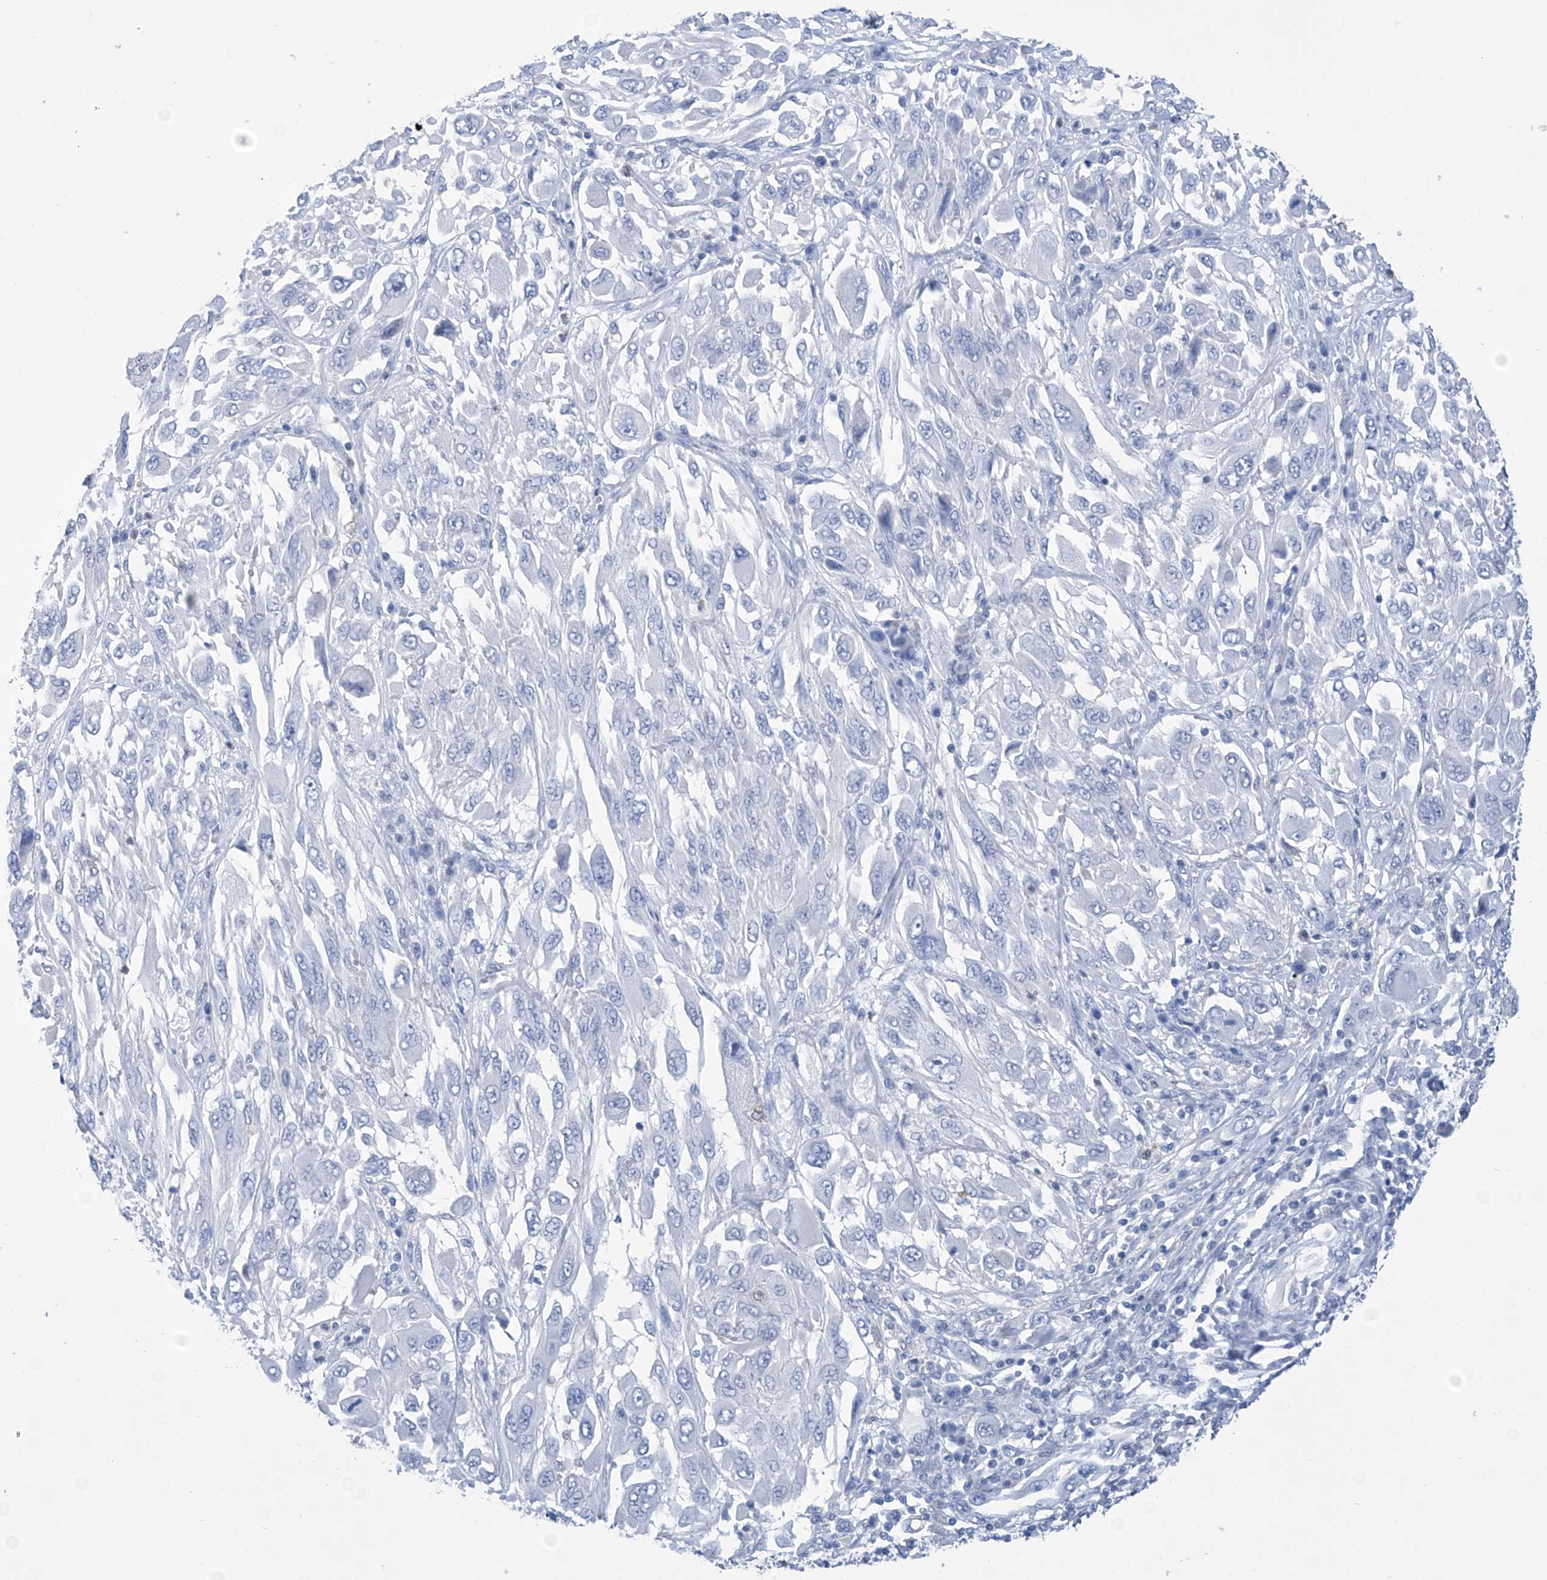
{"staining": {"intensity": "negative", "quantity": "none", "location": "none"}, "tissue": "melanoma", "cell_type": "Tumor cells", "image_type": "cancer", "snomed": [{"axis": "morphology", "description": "Malignant melanoma, NOS"}, {"axis": "topography", "description": "Skin"}], "caption": "This is an immunohistochemistry image of human malignant melanoma. There is no staining in tumor cells.", "gene": "IMPA2", "patient": {"sex": "female", "age": 91}}